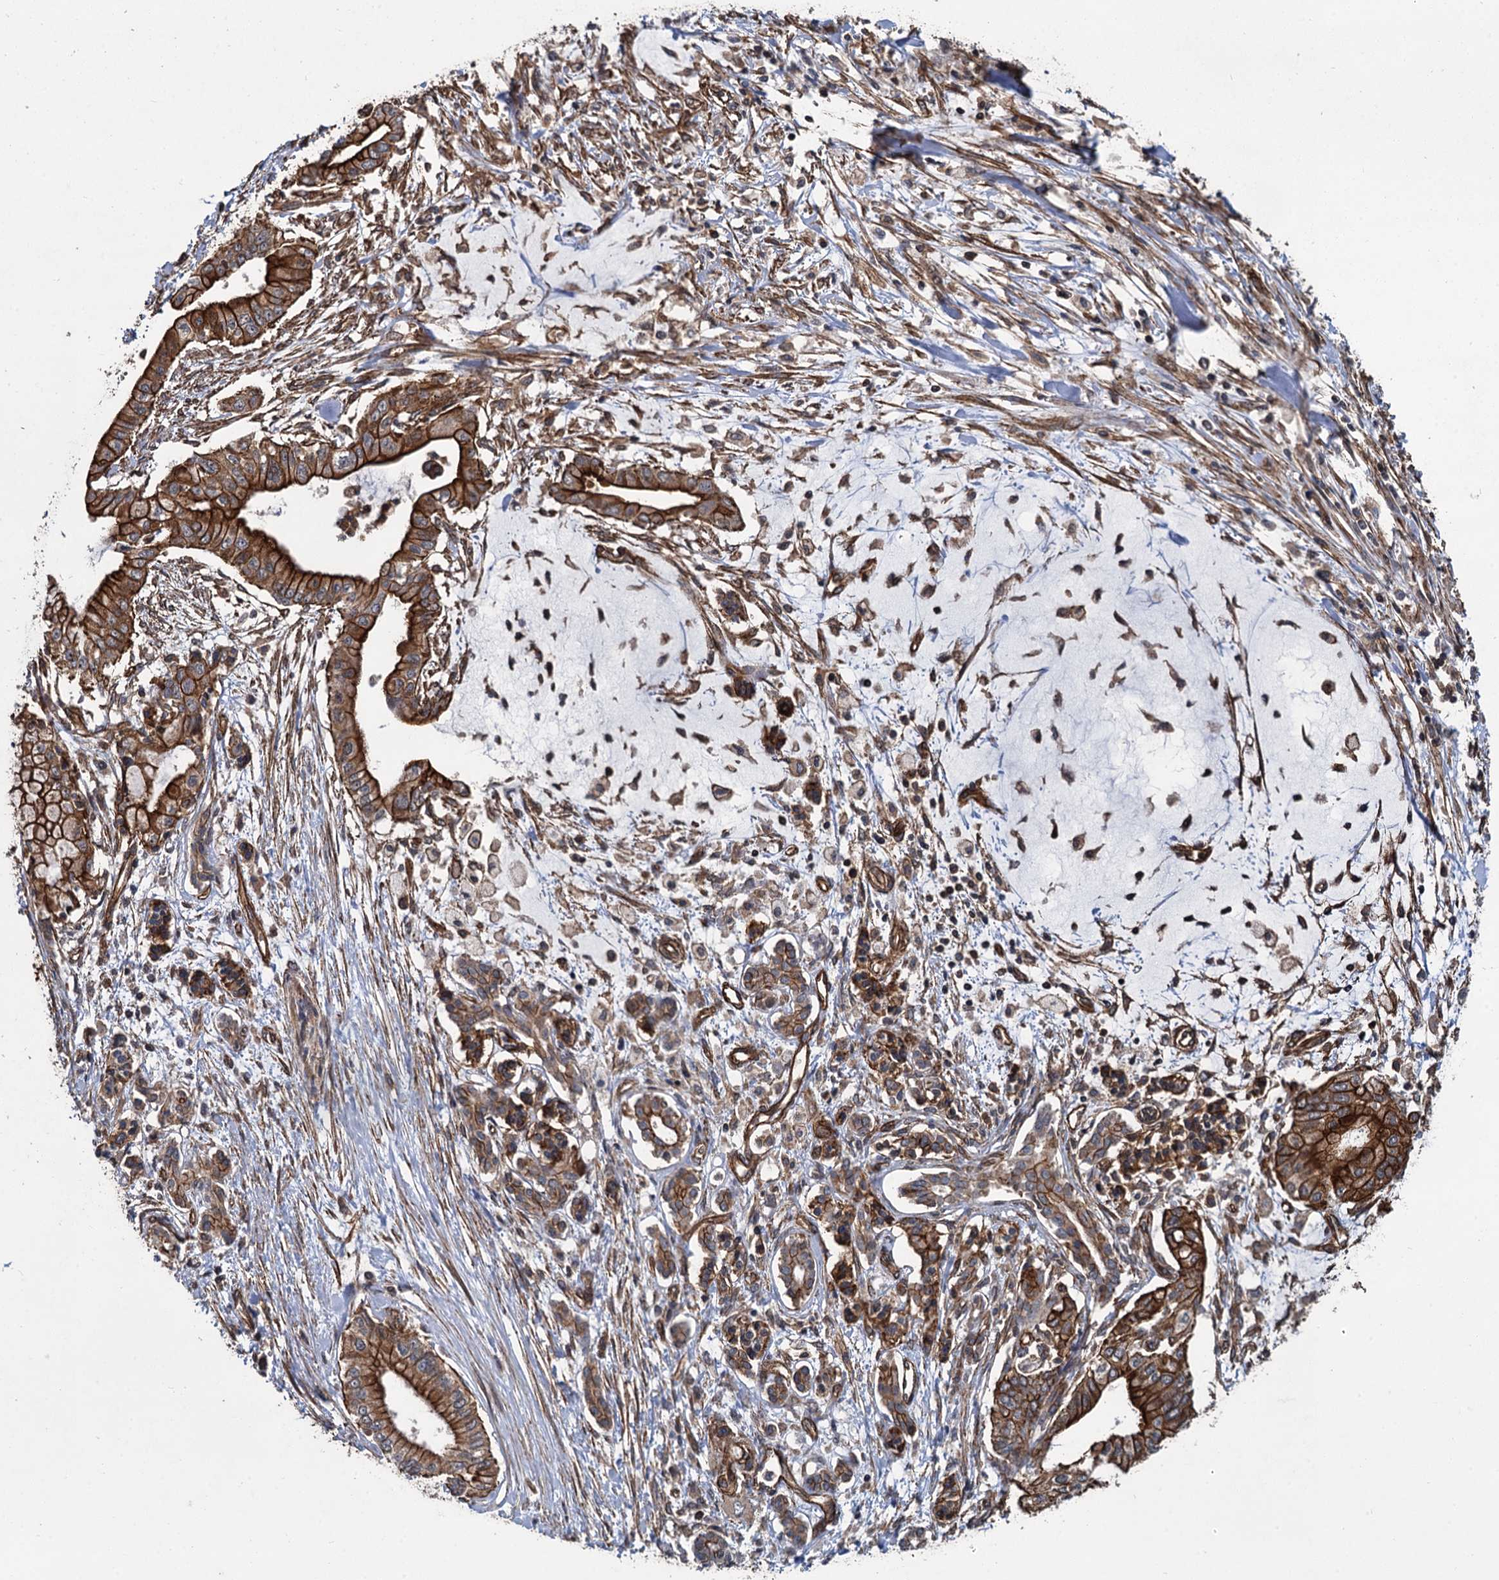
{"staining": {"intensity": "strong", "quantity": ">75%", "location": "cytoplasmic/membranous"}, "tissue": "pancreatic cancer", "cell_type": "Tumor cells", "image_type": "cancer", "snomed": [{"axis": "morphology", "description": "Adenocarcinoma, NOS"}, {"axis": "topography", "description": "Pancreas"}], "caption": "Protein expression analysis of adenocarcinoma (pancreatic) reveals strong cytoplasmic/membranous positivity in approximately >75% of tumor cells. (DAB (3,3'-diaminobenzidine) = brown stain, brightfield microscopy at high magnification).", "gene": "SVIP", "patient": {"sex": "male", "age": 46}}